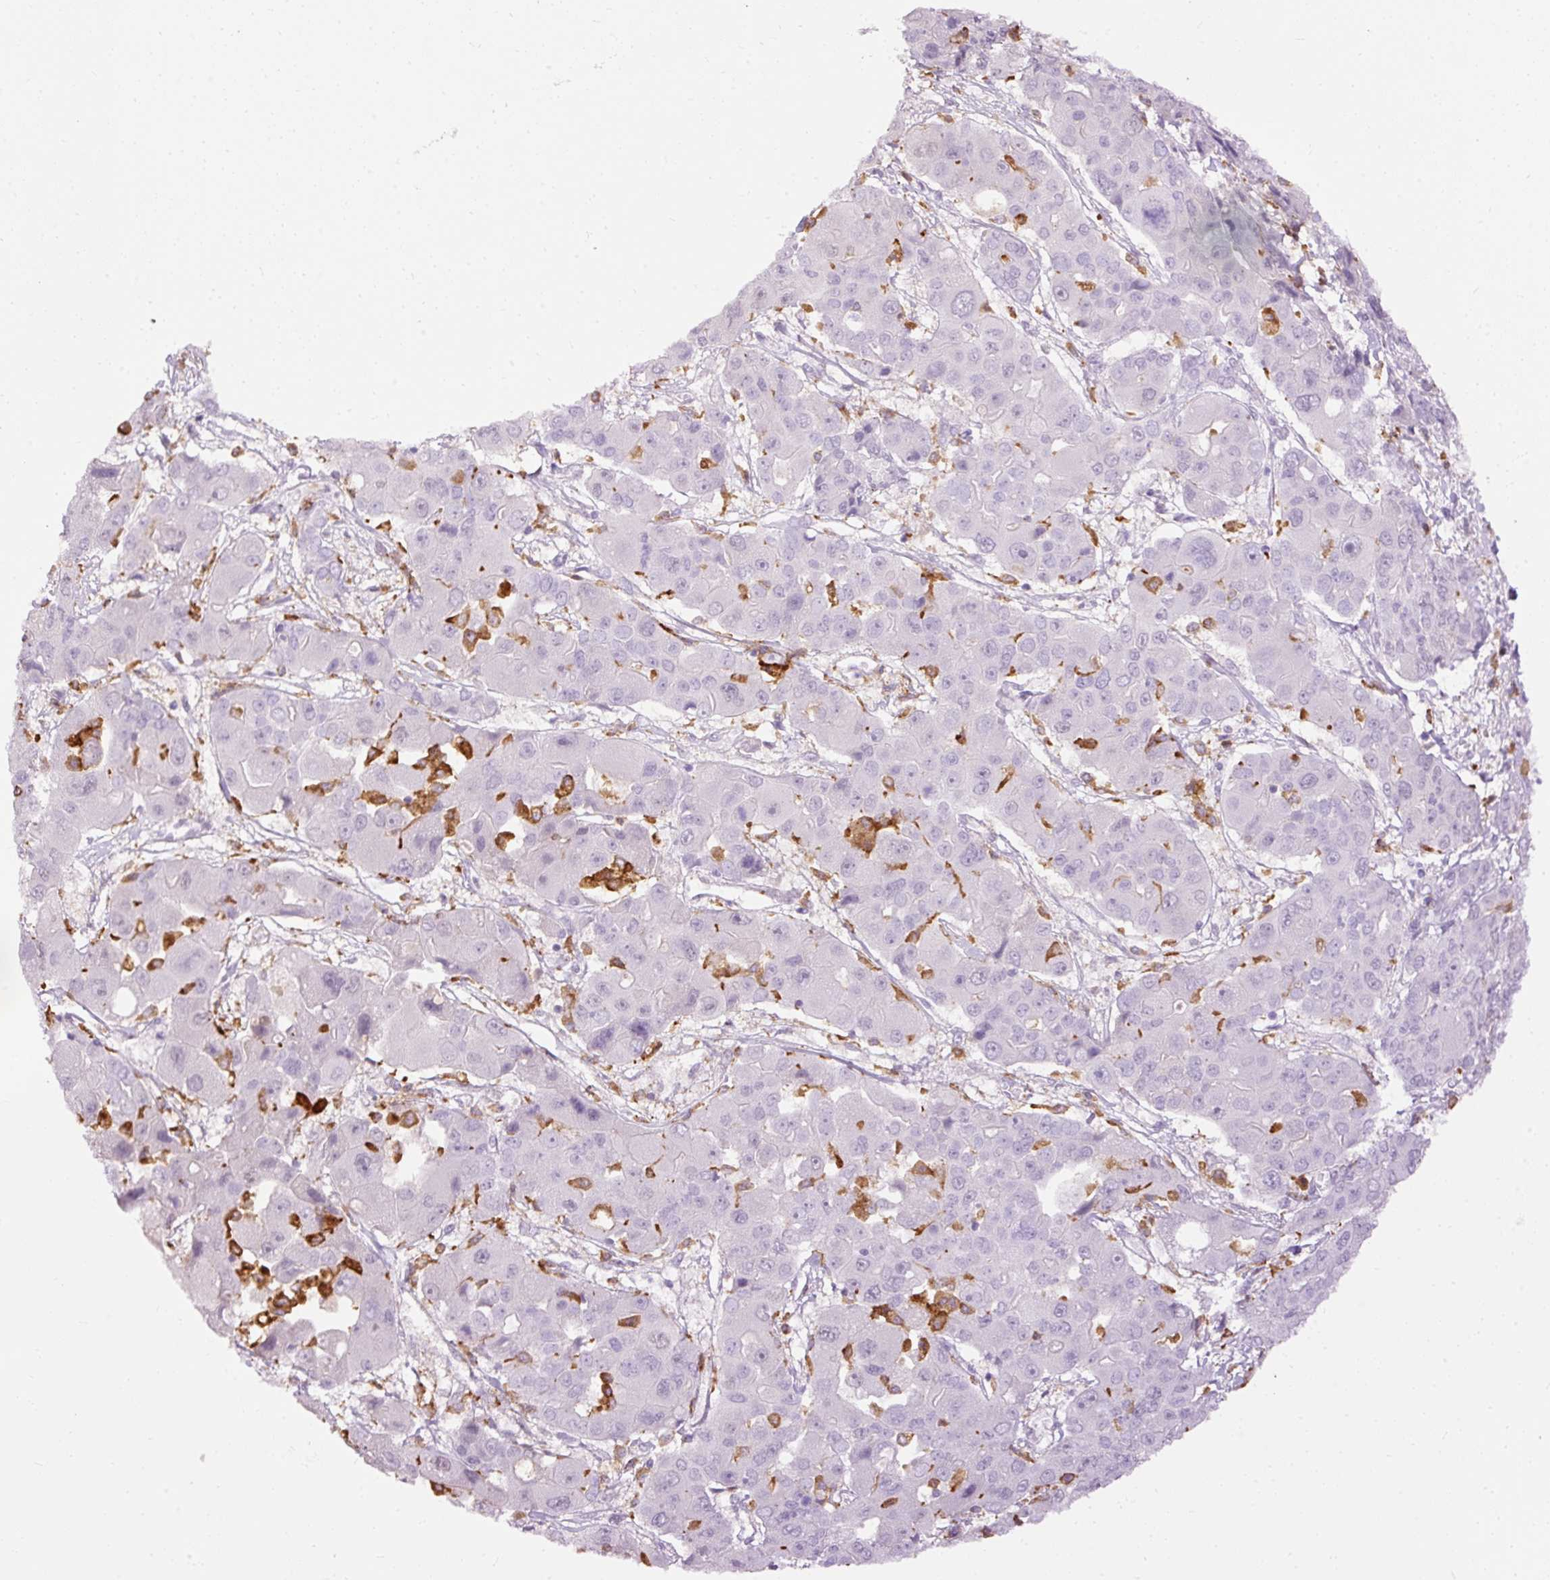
{"staining": {"intensity": "negative", "quantity": "none", "location": "none"}, "tissue": "liver cancer", "cell_type": "Tumor cells", "image_type": "cancer", "snomed": [{"axis": "morphology", "description": "Cholangiocarcinoma"}, {"axis": "topography", "description": "Liver"}], "caption": "Image shows no protein expression in tumor cells of liver cholangiocarcinoma tissue. (IHC, brightfield microscopy, high magnification).", "gene": "LY86", "patient": {"sex": "male", "age": 67}}